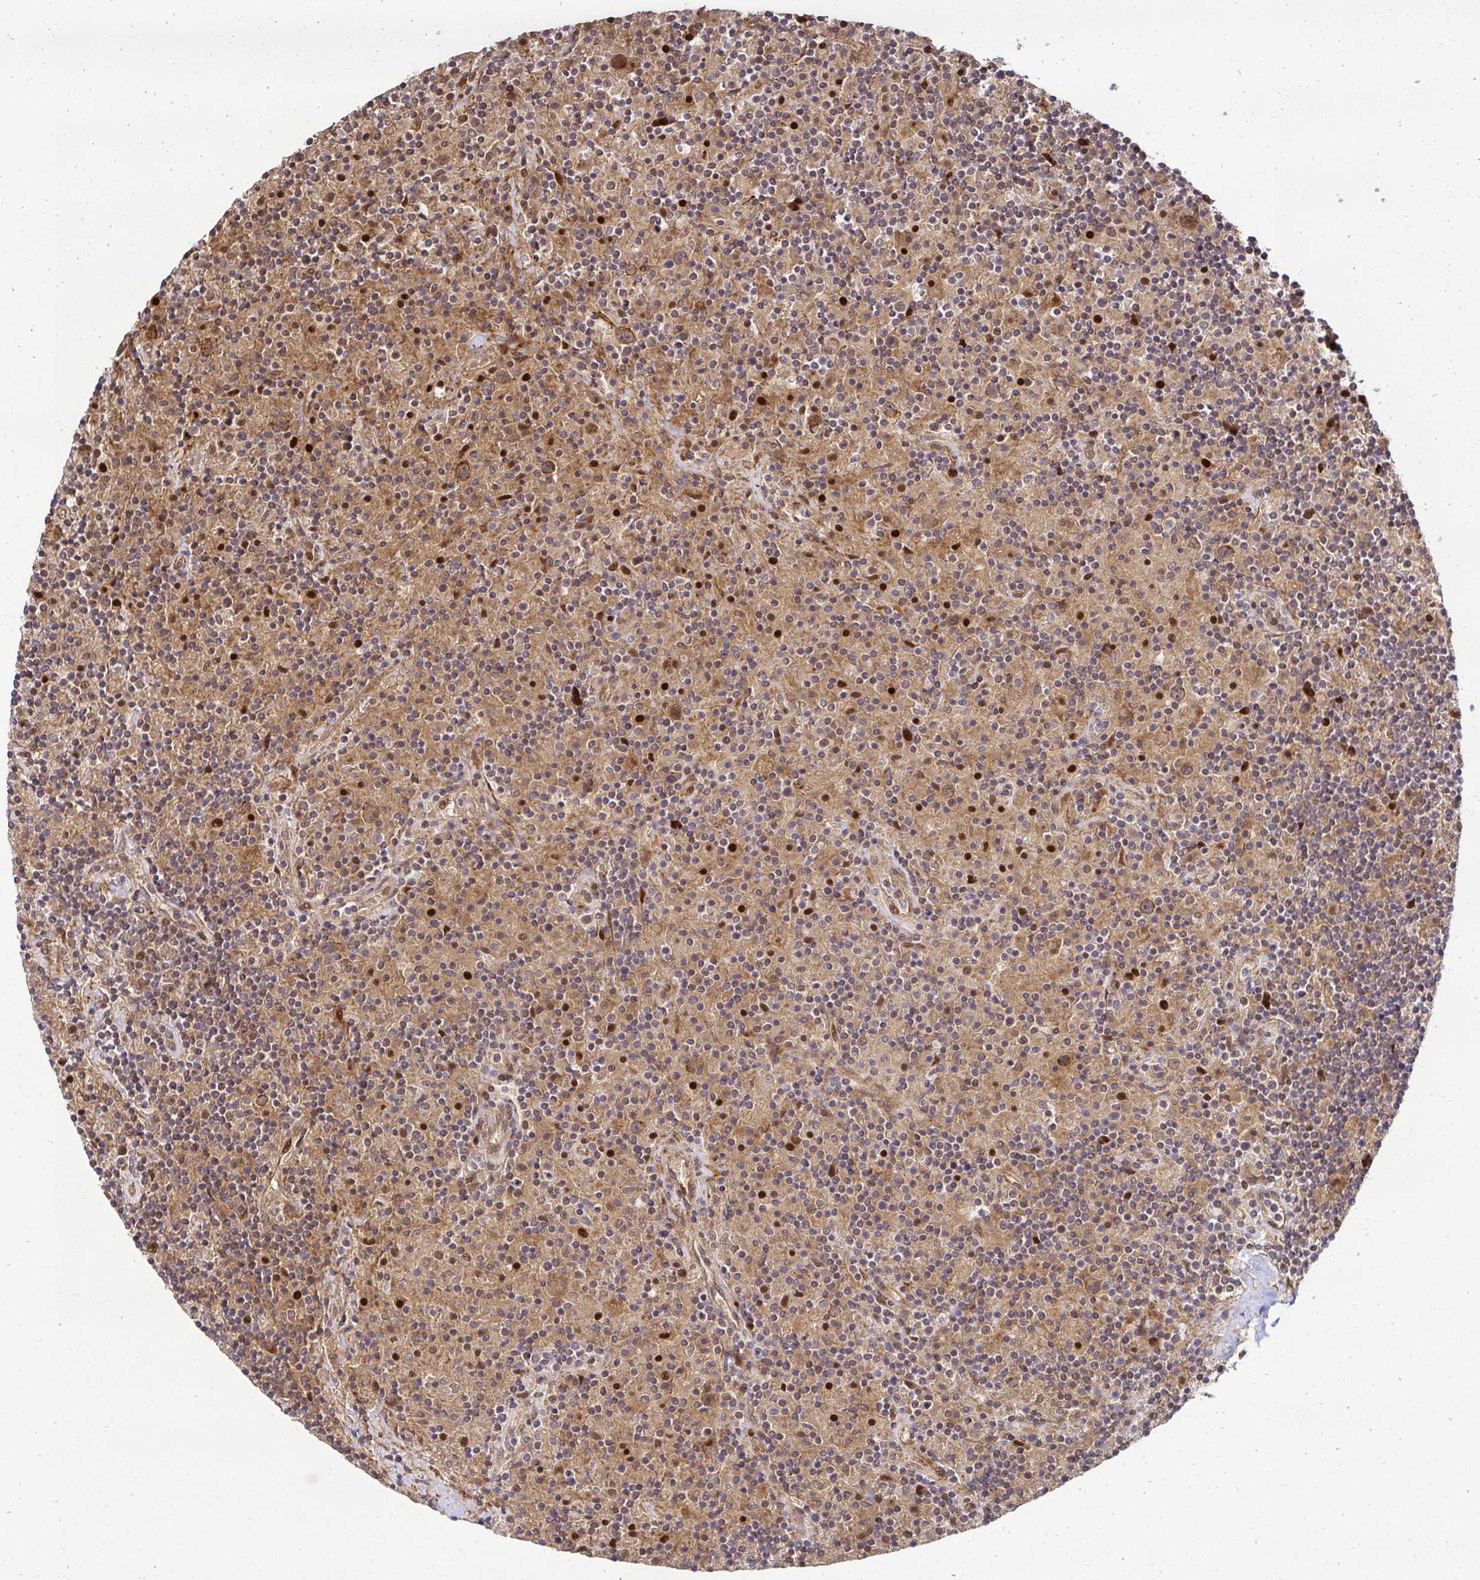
{"staining": {"intensity": "moderate", "quantity": "25%-75%", "location": "cytoplasmic/membranous,nuclear"}, "tissue": "lymphoma", "cell_type": "Tumor cells", "image_type": "cancer", "snomed": [{"axis": "morphology", "description": "Hodgkin's disease, NOS"}, {"axis": "topography", "description": "Lymph node"}], "caption": "Tumor cells display medium levels of moderate cytoplasmic/membranous and nuclear staining in about 25%-75% of cells in lymphoma. (Brightfield microscopy of DAB IHC at high magnification).", "gene": "PSMA4", "patient": {"sex": "male", "age": 70}}